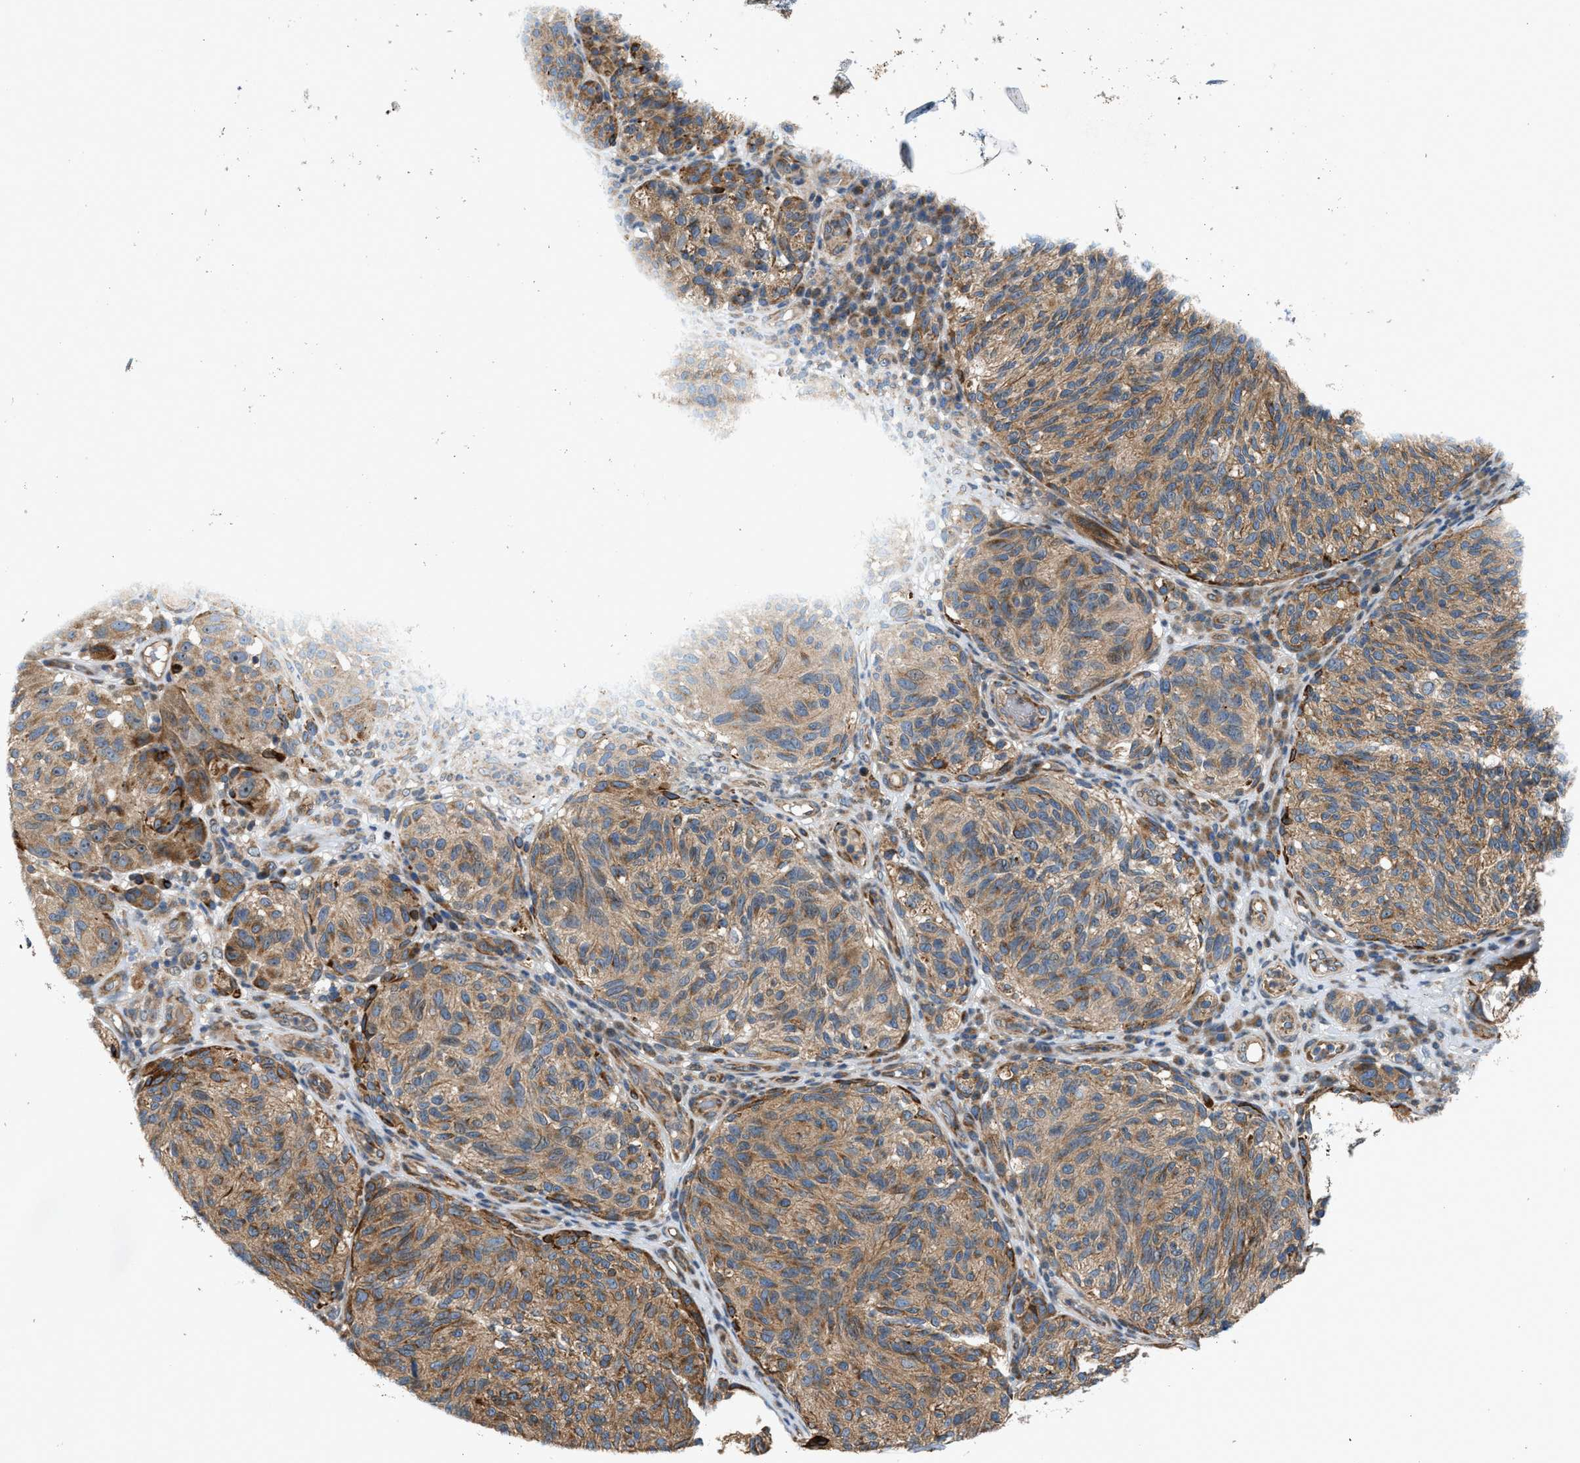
{"staining": {"intensity": "moderate", "quantity": ">75%", "location": "cytoplasmic/membranous"}, "tissue": "melanoma", "cell_type": "Tumor cells", "image_type": "cancer", "snomed": [{"axis": "morphology", "description": "Malignant melanoma, NOS"}, {"axis": "topography", "description": "Skin"}], "caption": "DAB (3,3'-diaminobenzidine) immunohistochemical staining of human melanoma demonstrates moderate cytoplasmic/membranous protein staining in about >75% of tumor cells.", "gene": "CYB5D1", "patient": {"sex": "female", "age": 73}}